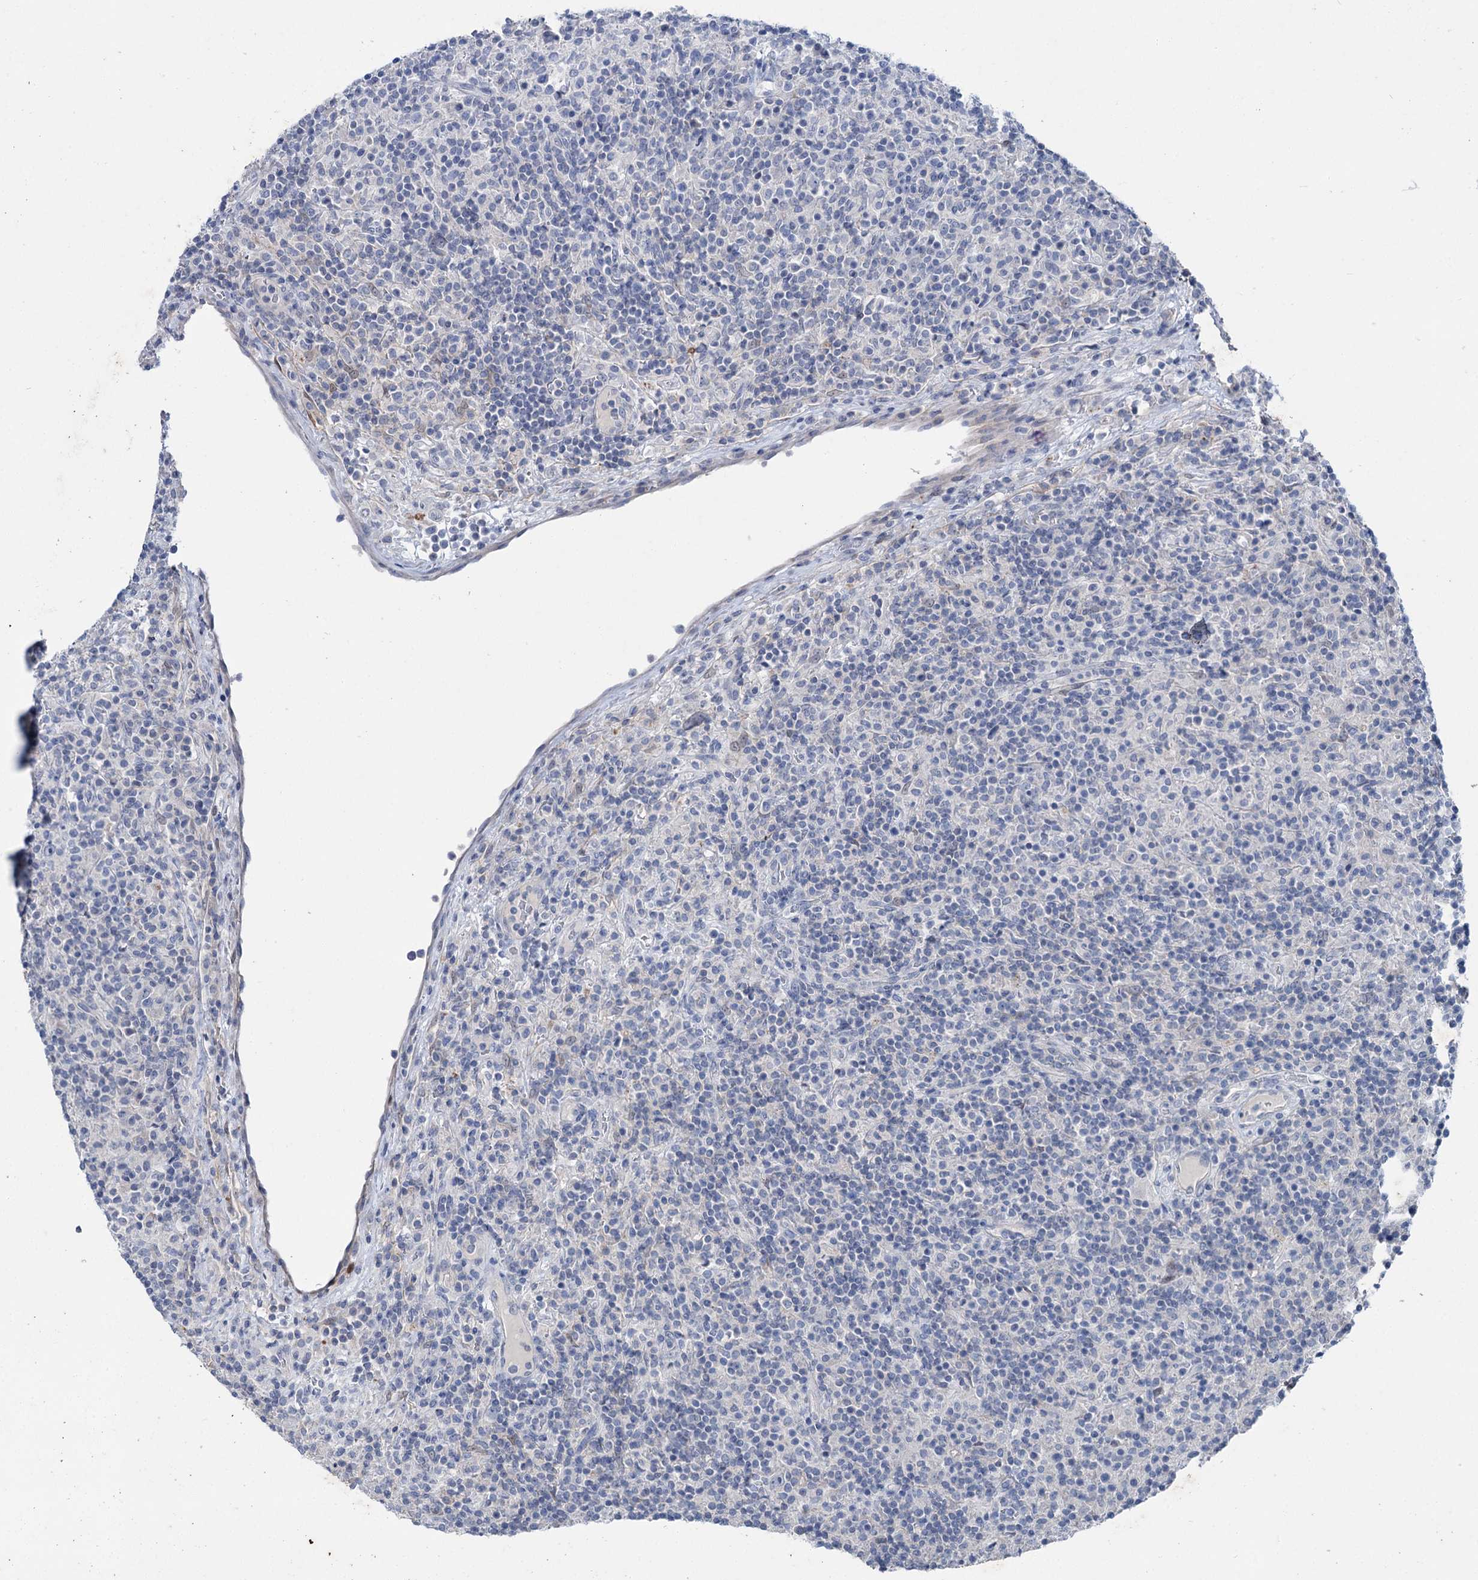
{"staining": {"intensity": "negative", "quantity": "none", "location": "none"}, "tissue": "lymphoma", "cell_type": "Tumor cells", "image_type": "cancer", "snomed": [{"axis": "morphology", "description": "Hodgkin's disease, NOS"}, {"axis": "topography", "description": "Lymph node"}], "caption": "Immunohistochemistry image of neoplastic tissue: Hodgkin's disease stained with DAB demonstrates no significant protein positivity in tumor cells.", "gene": "LYZL4", "patient": {"sex": "male", "age": 70}}